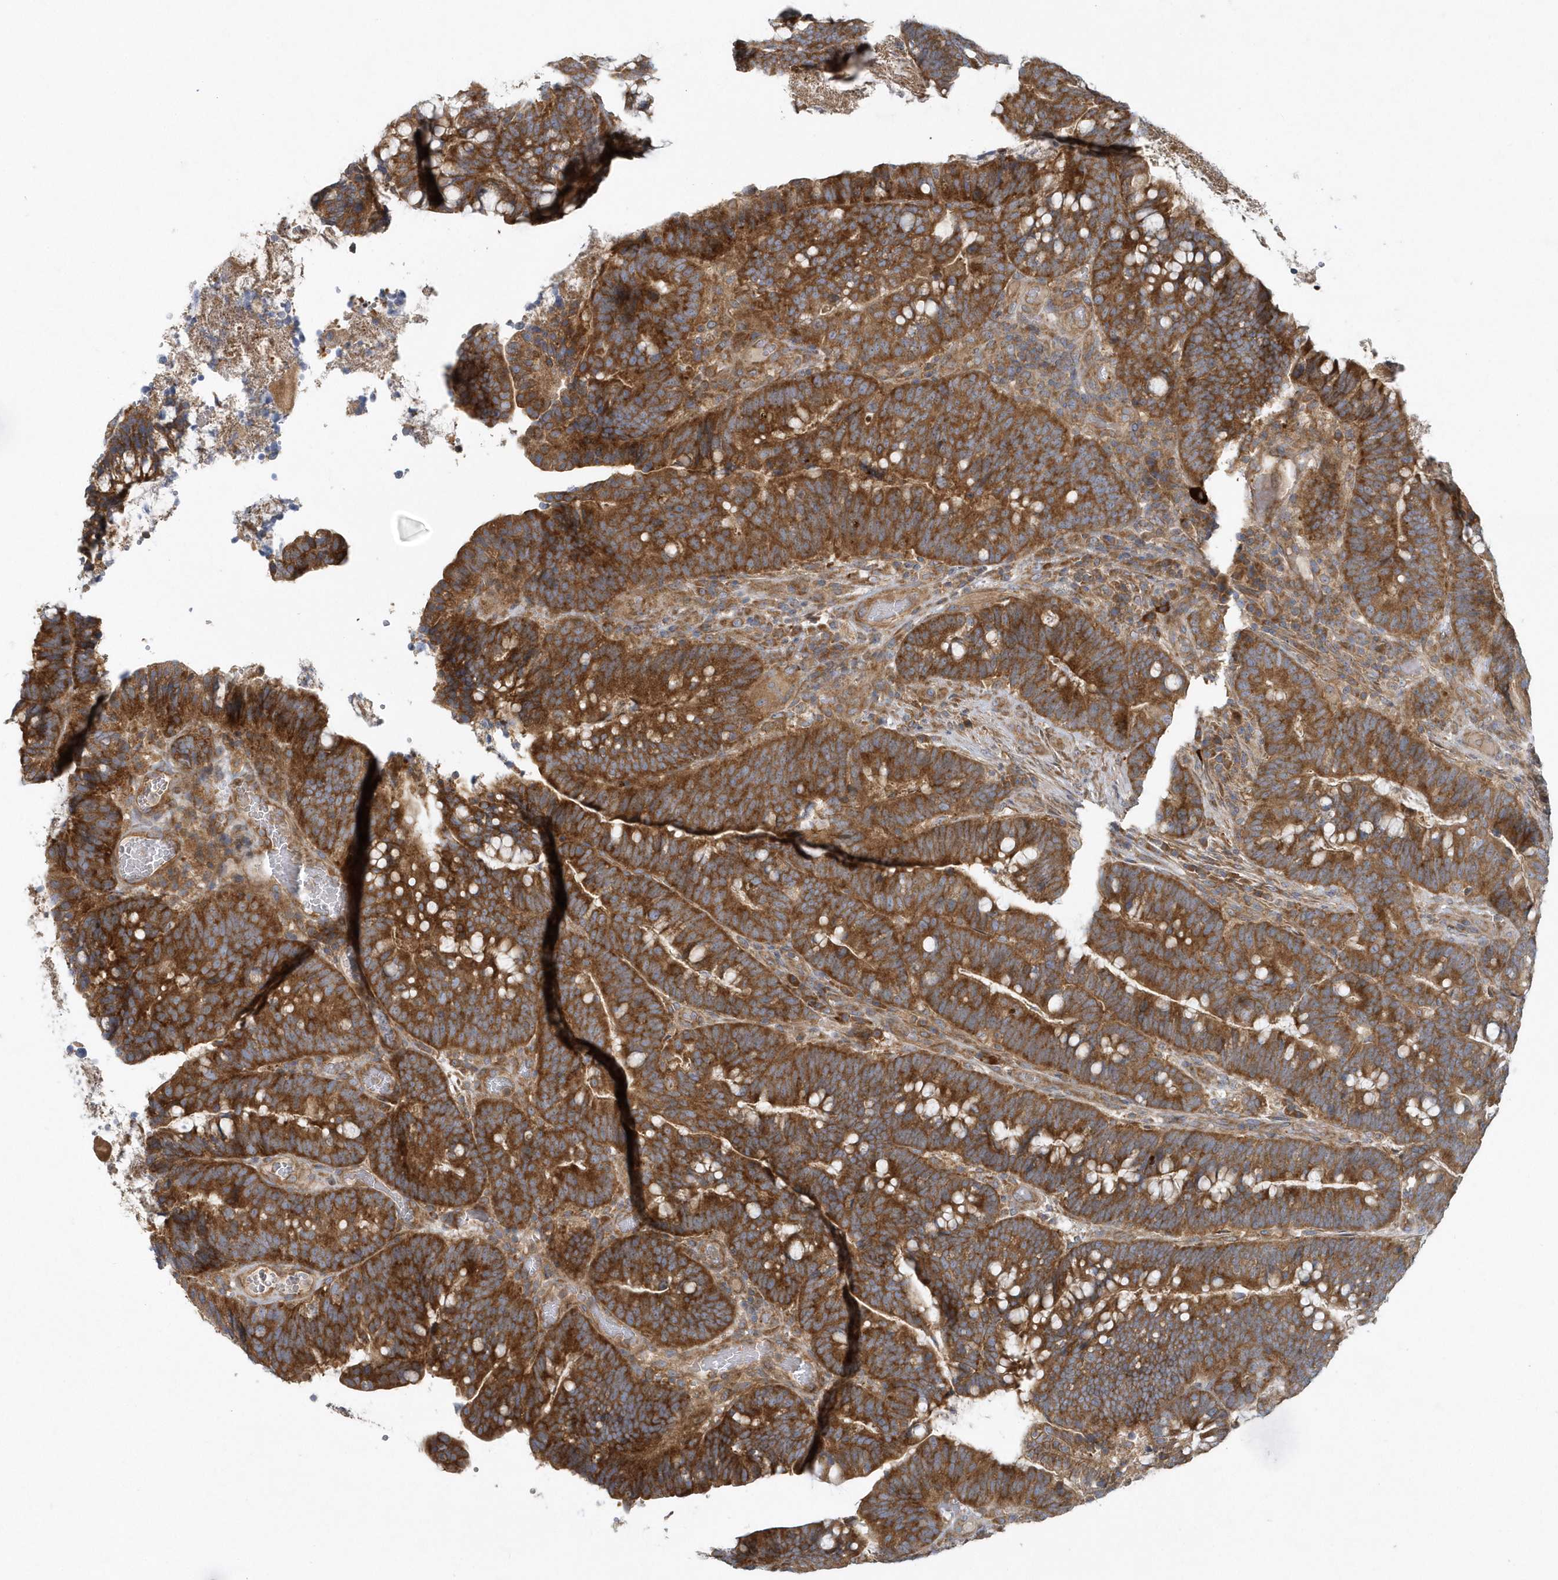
{"staining": {"intensity": "strong", "quantity": ">75%", "location": "cytoplasmic/membranous"}, "tissue": "colorectal cancer", "cell_type": "Tumor cells", "image_type": "cancer", "snomed": [{"axis": "morphology", "description": "Adenocarcinoma, NOS"}, {"axis": "topography", "description": "Colon"}], "caption": "A high amount of strong cytoplasmic/membranous expression is seen in about >75% of tumor cells in colorectal adenocarcinoma tissue.", "gene": "CNOT10", "patient": {"sex": "female", "age": 66}}